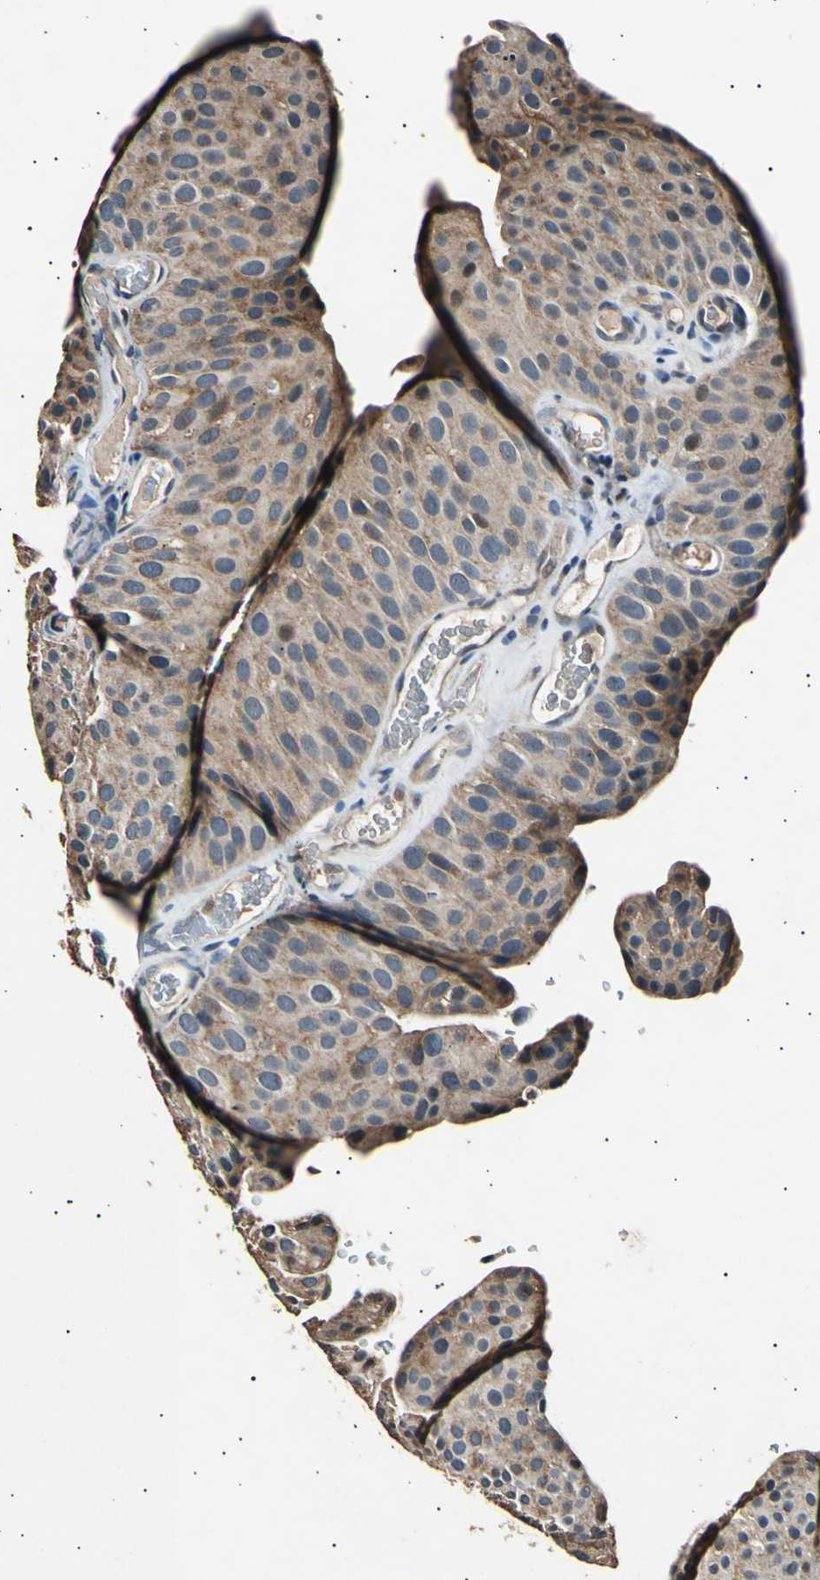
{"staining": {"intensity": "weak", "quantity": ">75%", "location": "cytoplasmic/membranous"}, "tissue": "urothelial cancer", "cell_type": "Tumor cells", "image_type": "cancer", "snomed": [{"axis": "morphology", "description": "Urothelial carcinoma, Low grade"}, {"axis": "topography", "description": "Smooth muscle"}, {"axis": "topography", "description": "Urinary bladder"}], "caption": "Low-grade urothelial carcinoma tissue reveals weak cytoplasmic/membranous positivity in approximately >75% of tumor cells, visualized by immunohistochemistry.", "gene": "ADCY3", "patient": {"sex": "male", "age": 60}}